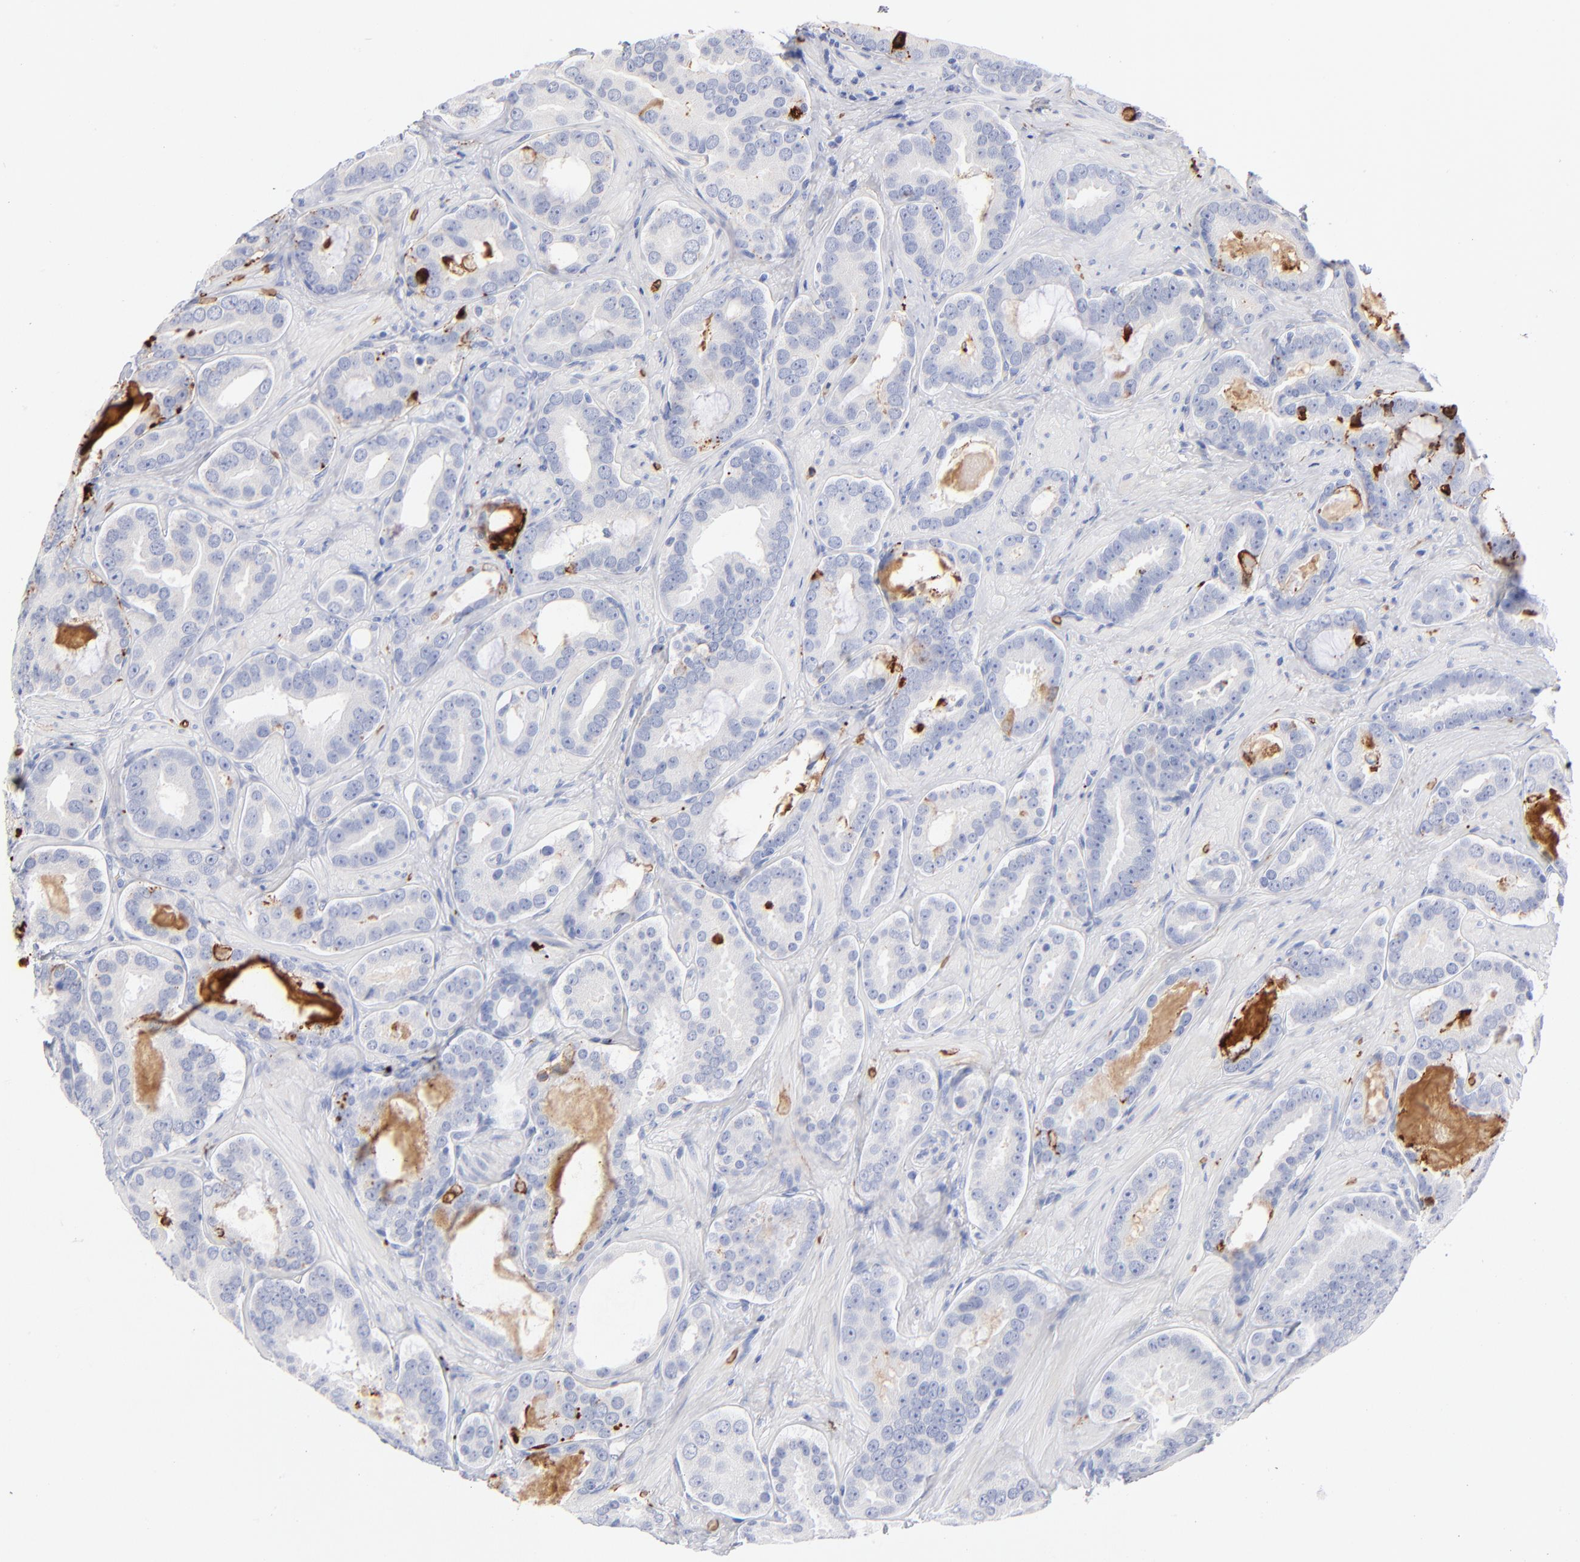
{"staining": {"intensity": "negative", "quantity": "none", "location": "none"}, "tissue": "prostate cancer", "cell_type": "Tumor cells", "image_type": "cancer", "snomed": [{"axis": "morphology", "description": "Adenocarcinoma, Low grade"}, {"axis": "topography", "description": "Prostate"}], "caption": "An IHC histopathology image of prostate cancer (adenocarcinoma (low-grade)) is shown. There is no staining in tumor cells of prostate cancer (adenocarcinoma (low-grade)). (Immunohistochemistry, brightfield microscopy, high magnification).", "gene": "APOH", "patient": {"sex": "male", "age": 59}}